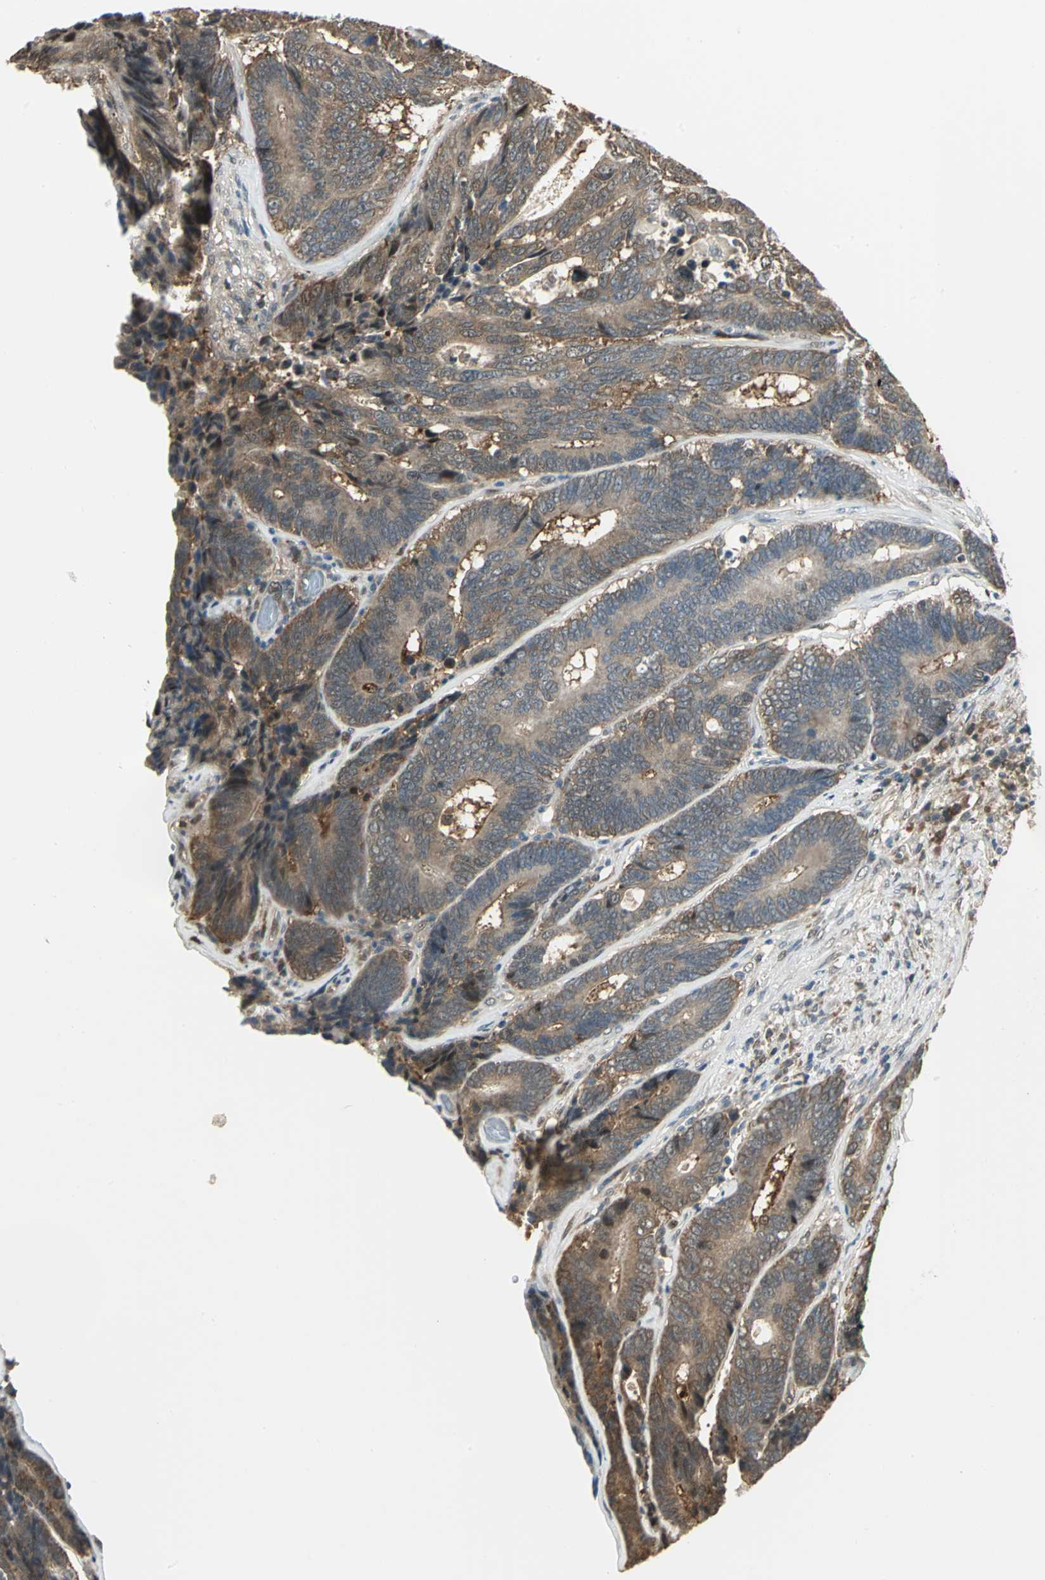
{"staining": {"intensity": "moderate", "quantity": ">75%", "location": "cytoplasmic/membranous"}, "tissue": "colorectal cancer", "cell_type": "Tumor cells", "image_type": "cancer", "snomed": [{"axis": "morphology", "description": "Adenocarcinoma, NOS"}, {"axis": "topography", "description": "Colon"}], "caption": "Moderate cytoplasmic/membranous staining for a protein is seen in approximately >75% of tumor cells of adenocarcinoma (colorectal) using immunohistochemistry (IHC).", "gene": "PSMC4", "patient": {"sex": "female", "age": 78}}